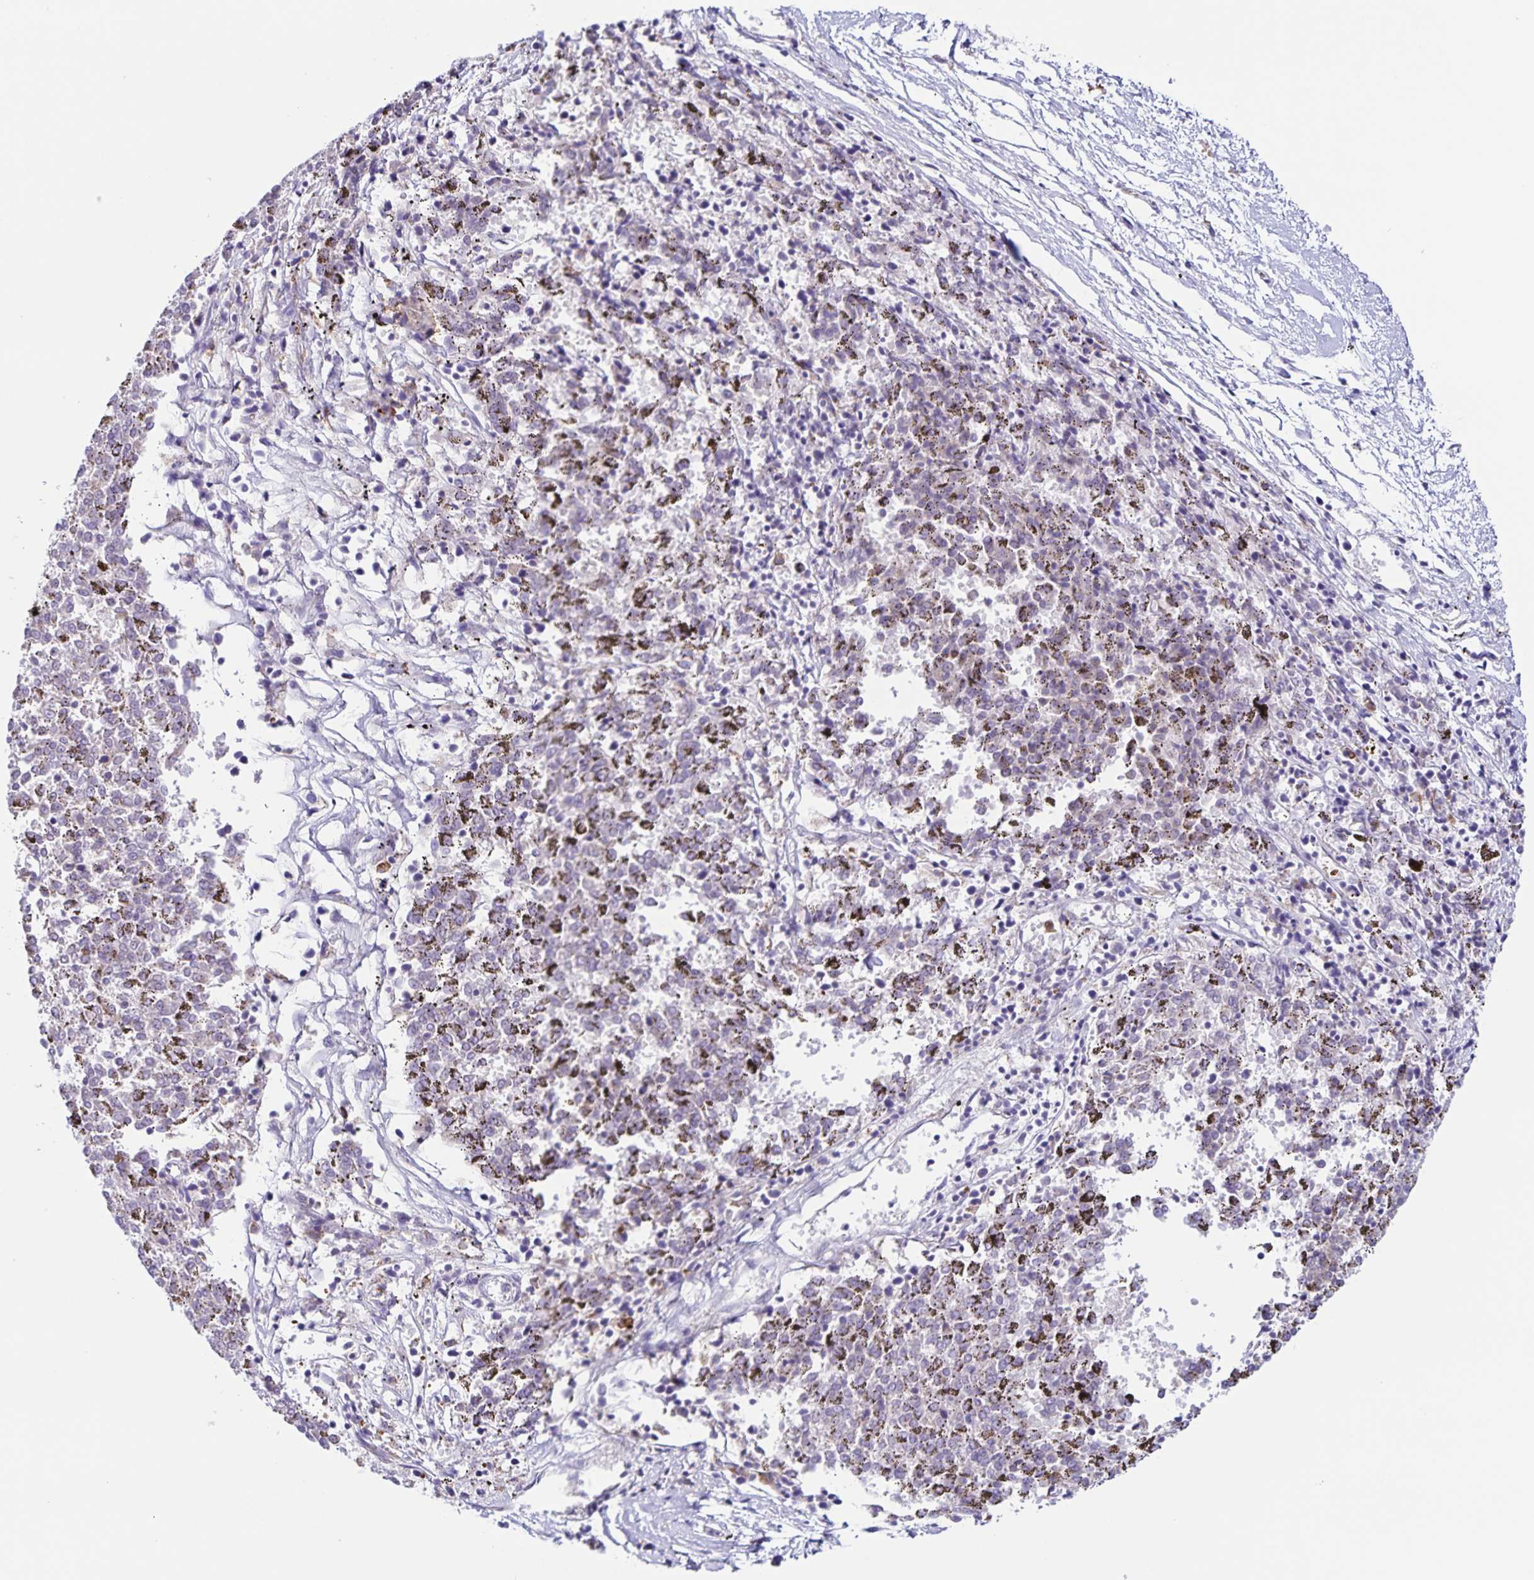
{"staining": {"intensity": "negative", "quantity": "none", "location": "none"}, "tissue": "melanoma", "cell_type": "Tumor cells", "image_type": "cancer", "snomed": [{"axis": "morphology", "description": "Malignant melanoma, NOS"}, {"axis": "topography", "description": "Skin"}], "caption": "This micrograph is of melanoma stained with IHC to label a protein in brown with the nuclei are counter-stained blue. There is no positivity in tumor cells.", "gene": "STPG4", "patient": {"sex": "female", "age": 72}}